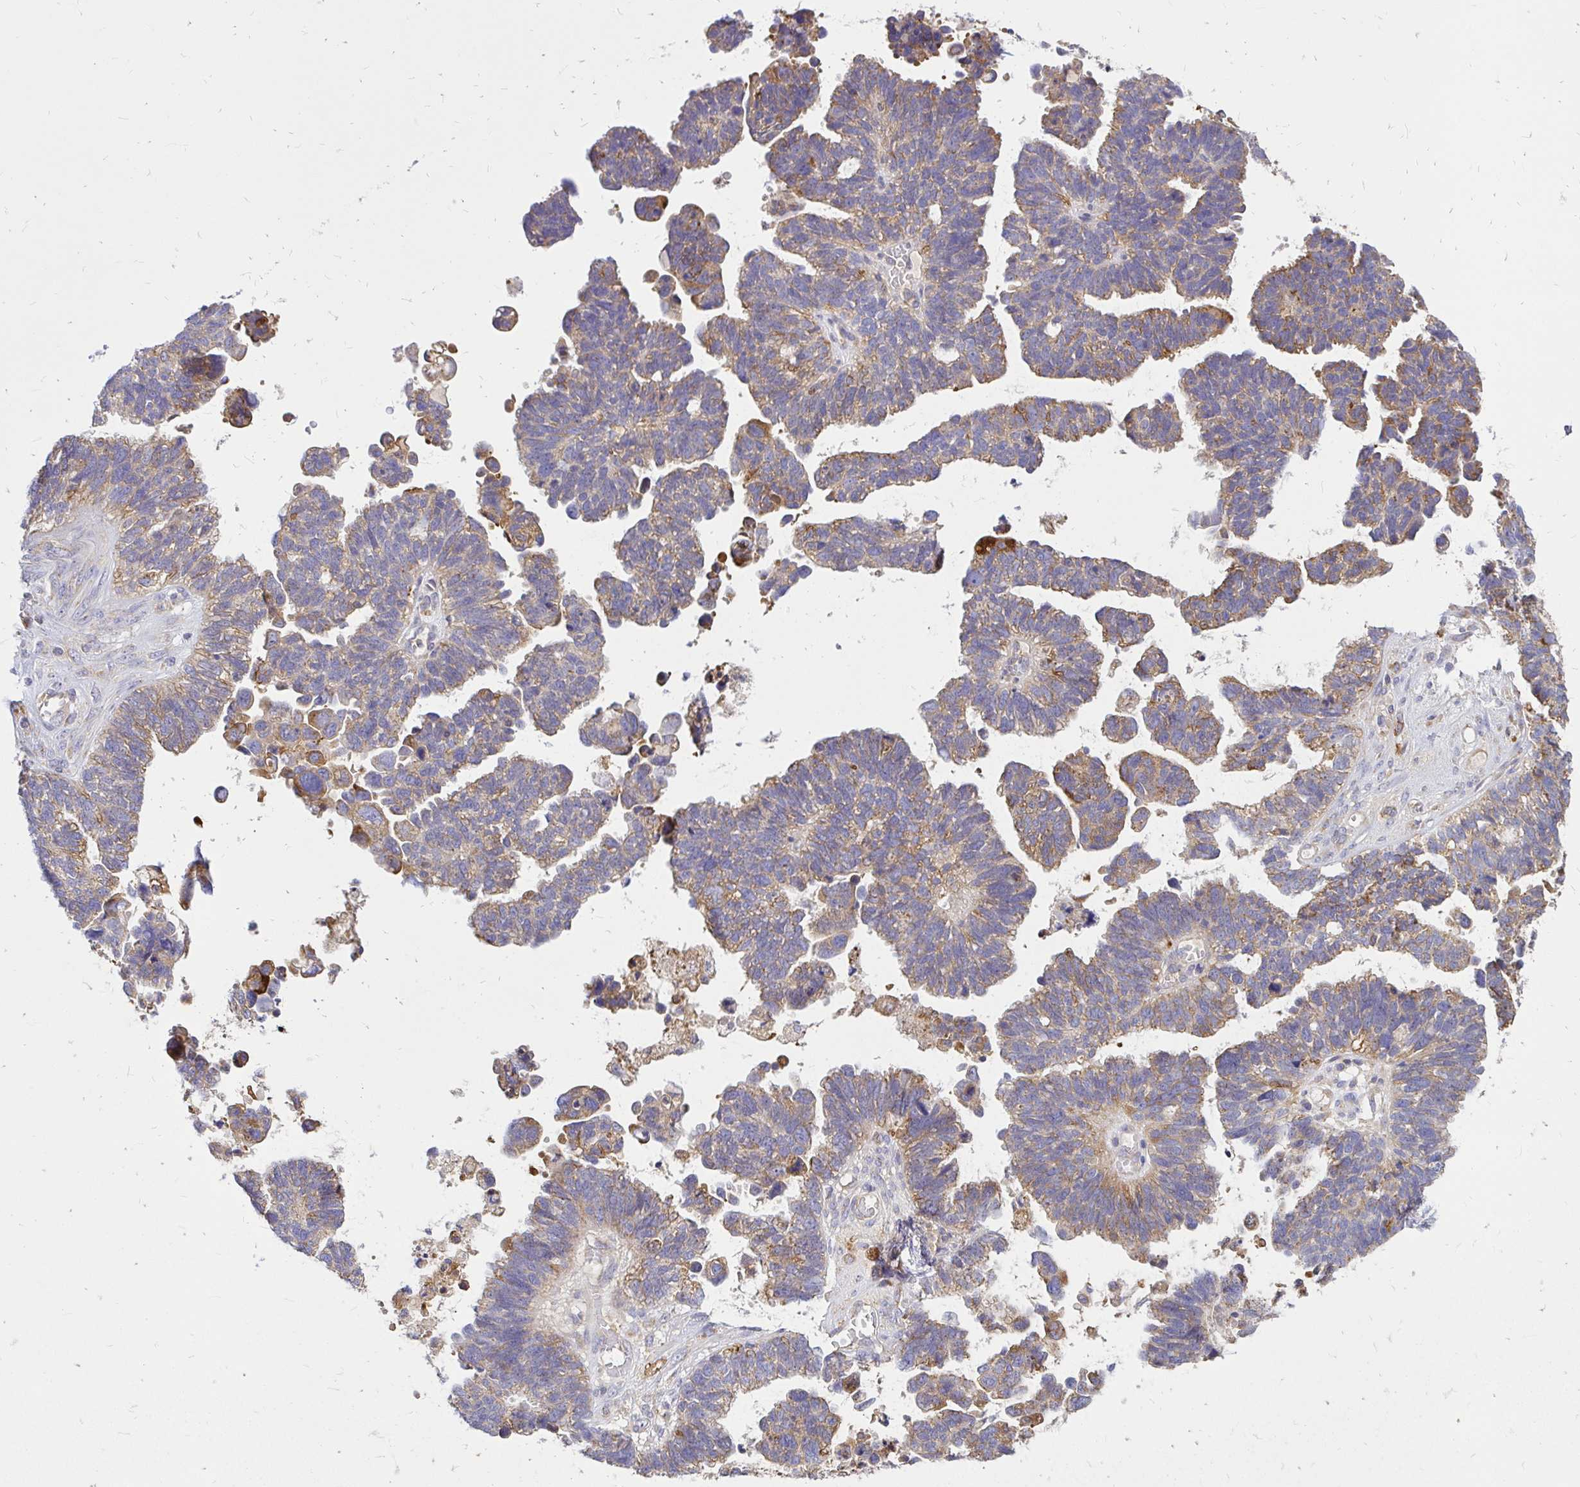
{"staining": {"intensity": "weak", "quantity": ">75%", "location": "cytoplasmic/membranous"}, "tissue": "ovarian cancer", "cell_type": "Tumor cells", "image_type": "cancer", "snomed": [{"axis": "morphology", "description": "Cystadenocarcinoma, serous, NOS"}, {"axis": "topography", "description": "Ovary"}], "caption": "Tumor cells demonstrate weak cytoplasmic/membranous staining in about >75% of cells in ovarian serous cystadenocarcinoma.", "gene": "ABCB10", "patient": {"sex": "female", "age": 60}}